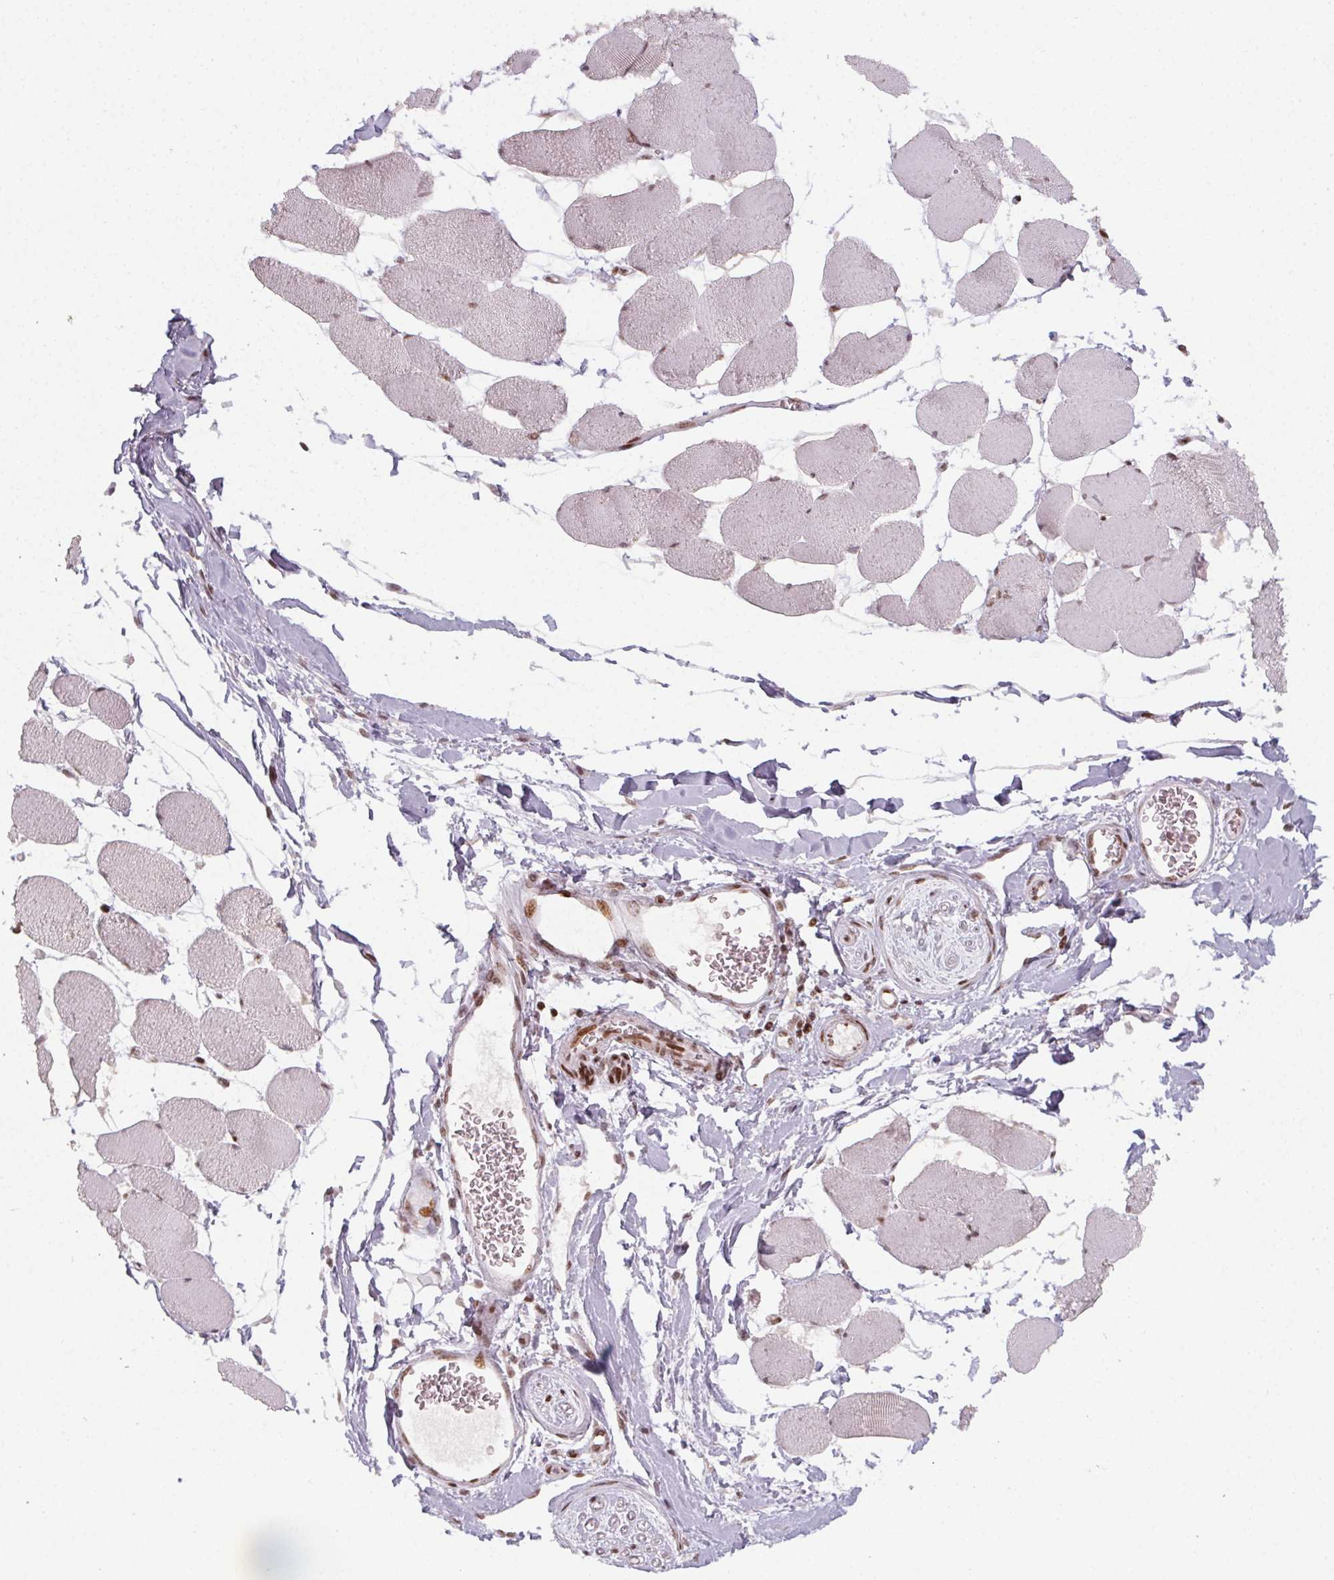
{"staining": {"intensity": "moderate", "quantity": ">75%", "location": "nuclear"}, "tissue": "skeletal muscle", "cell_type": "Myocytes", "image_type": "normal", "snomed": [{"axis": "morphology", "description": "Normal tissue, NOS"}, {"axis": "topography", "description": "Skeletal muscle"}], "caption": "Benign skeletal muscle was stained to show a protein in brown. There is medium levels of moderate nuclear staining in approximately >75% of myocytes. The staining was performed using DAB (3,3'-diaminobenzidine) to visualize the protein expression in brown, while the nuclei were stained in blue with hematoxylin (Magnification: 20x).", "gene": "KMT2A", "patient": {"sex": "female", "age": 75}}